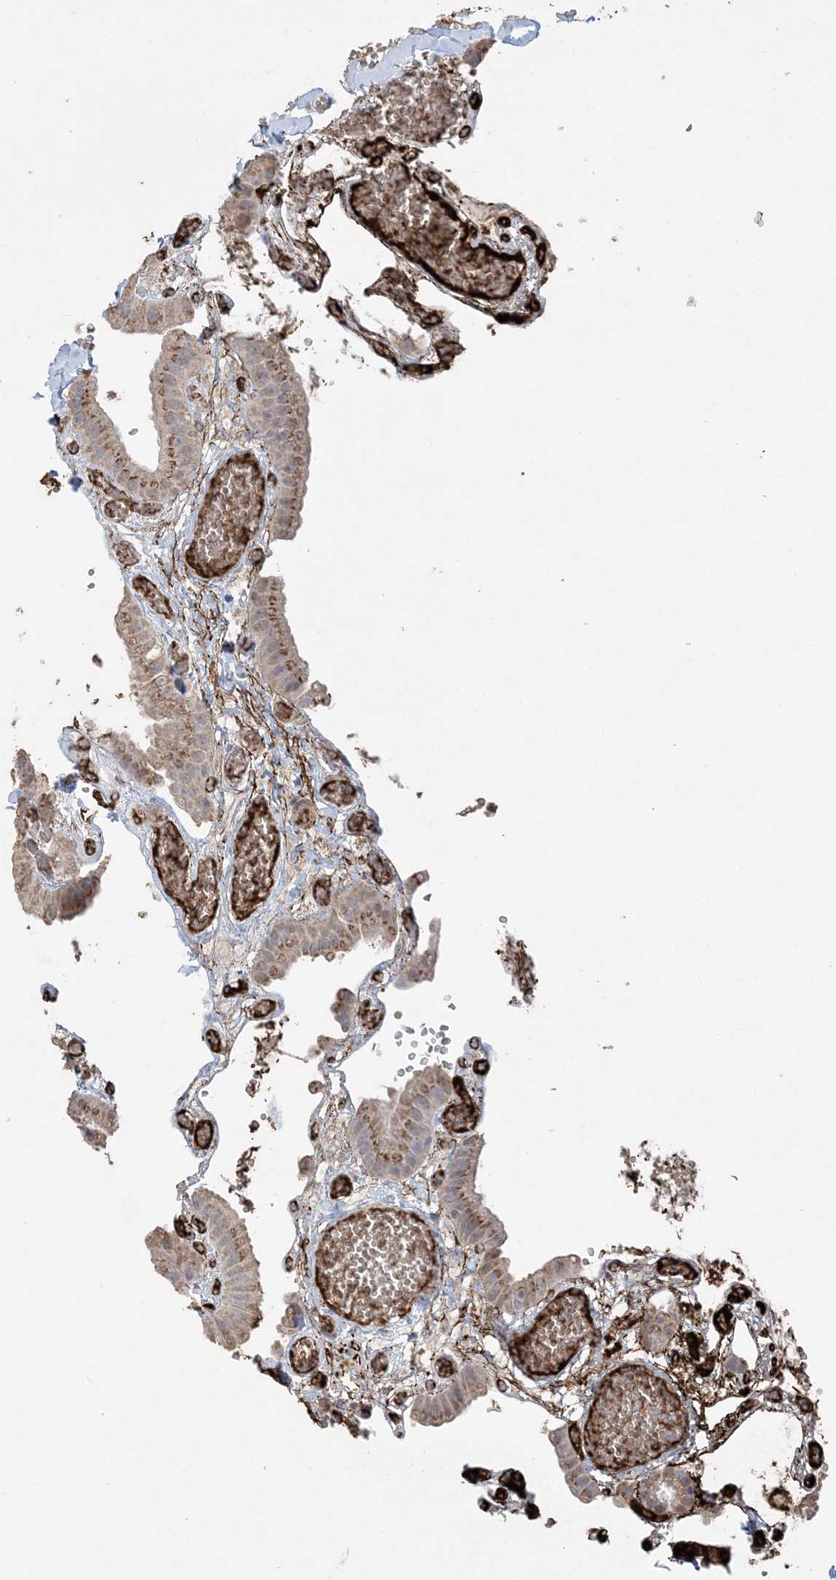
{"staining": {"intensity": "moderate", "quantity": ">75%", "location": "cytoplasmic/membranous"}, "tissue": "gallbladder", "cell_type": "Glandular cells", "image_type": "normal", "snomed": [{"axis": "morphology", "description": "Normal tissue, NOS"}, {"axis": "topography", "description": "Gallbladder"}], "caption": "Immunohistochemical staining of unremarkable gallbladder exhibits >75% levels of moderate cytoplasmic/membranous protein expression in about >75% of glandular cells.", "gene": "XRN1", "patient": {"sex": "female", "age": 64}}